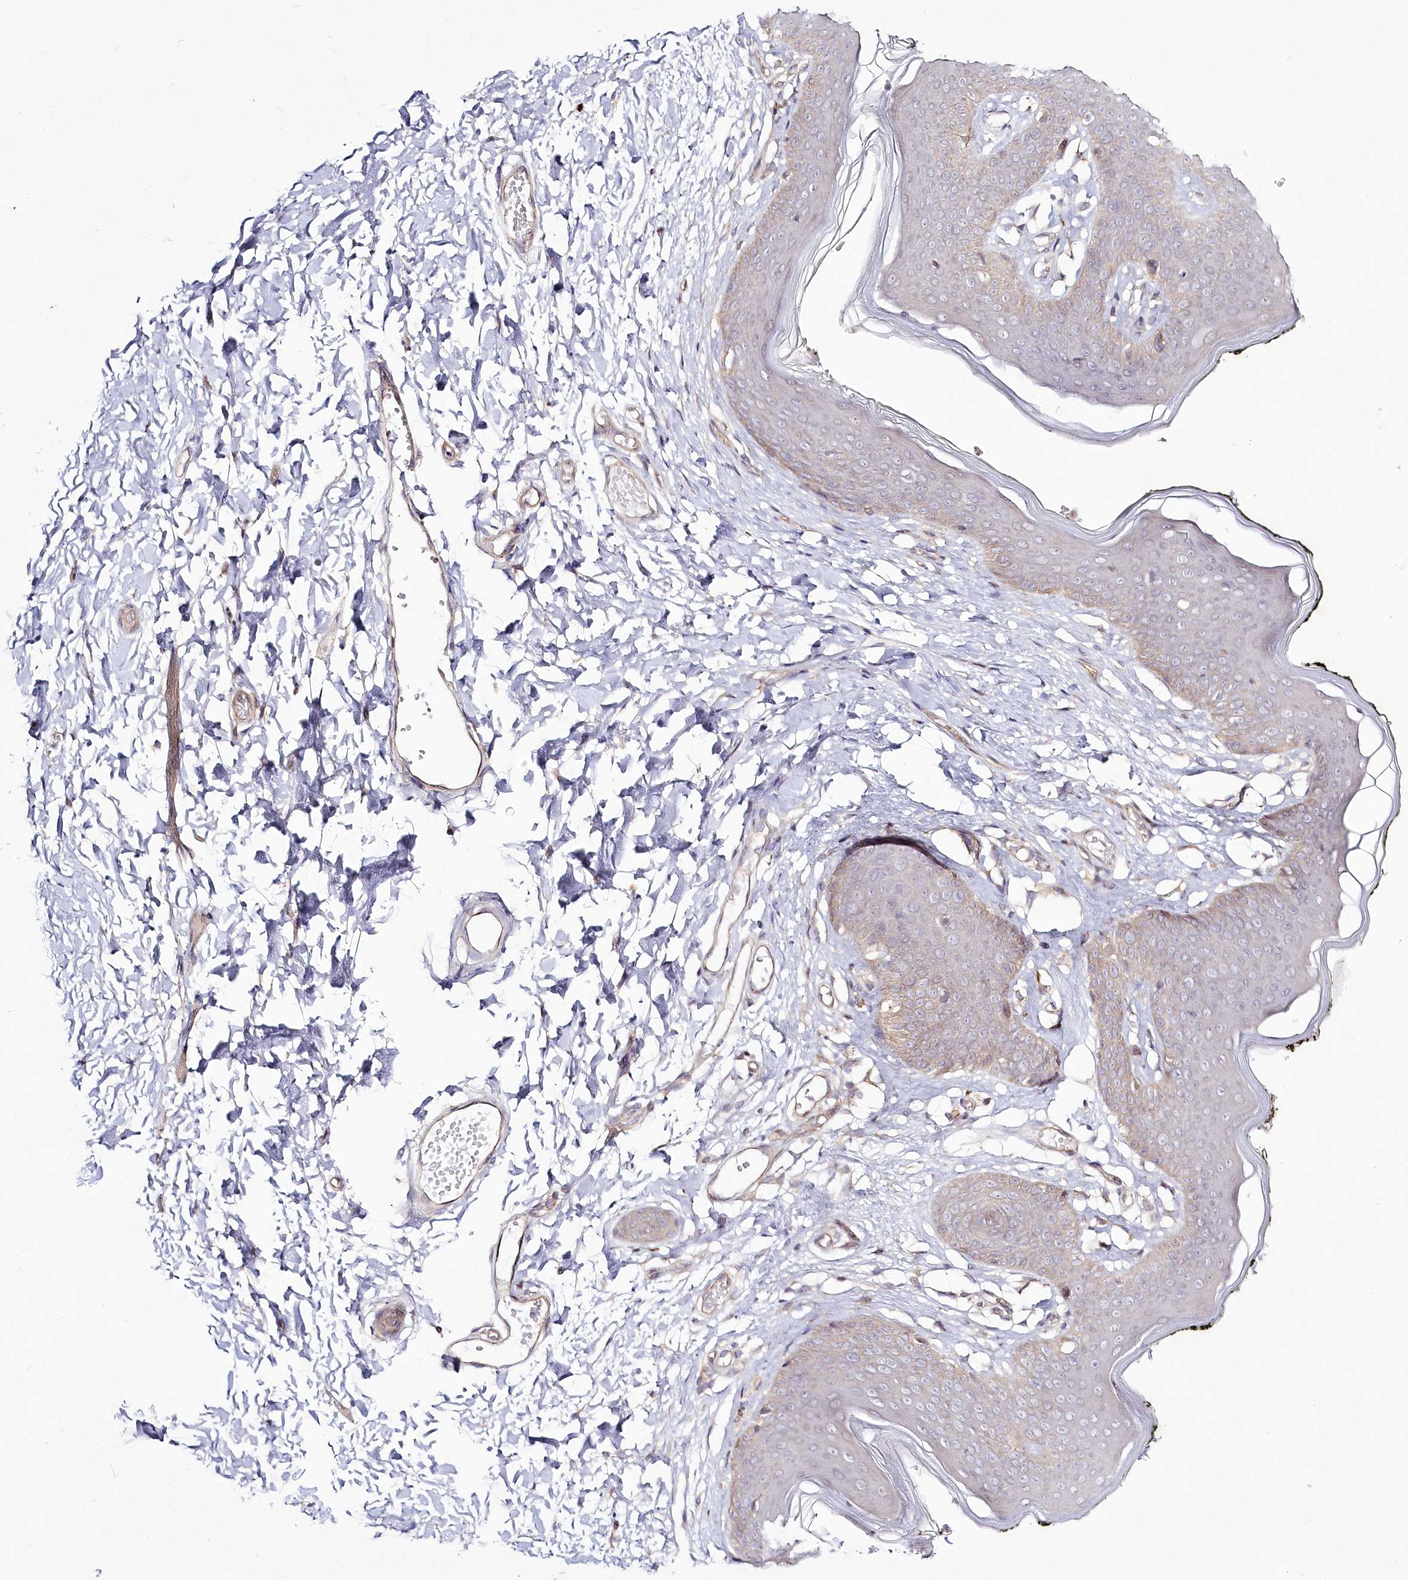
{"staining": {"intensity": "weak", "quantity": "<25%", "location": "cytoplasmic/membranous"}, "tissue": "skin", "cell_type": "Epidermal cells", "image_type": "normal", "snomed": [{"axis": "morphology", "description": "Normal tissue, NOS"}, {"axis": "morphology", "description": "Inflammation, NOS"}, {"axis": "topography", "description": "Vulva"}], "caption": "IHC image of normal human skin stained for a protein (brown), which reveals no expression in epidermal cells. (Brightfield microscopy of DAB (3,3'-diaminobenzidine) IHC at high magnification).", "gene": "SPINK13", "patient": {"sex": "female", "age": 84}}